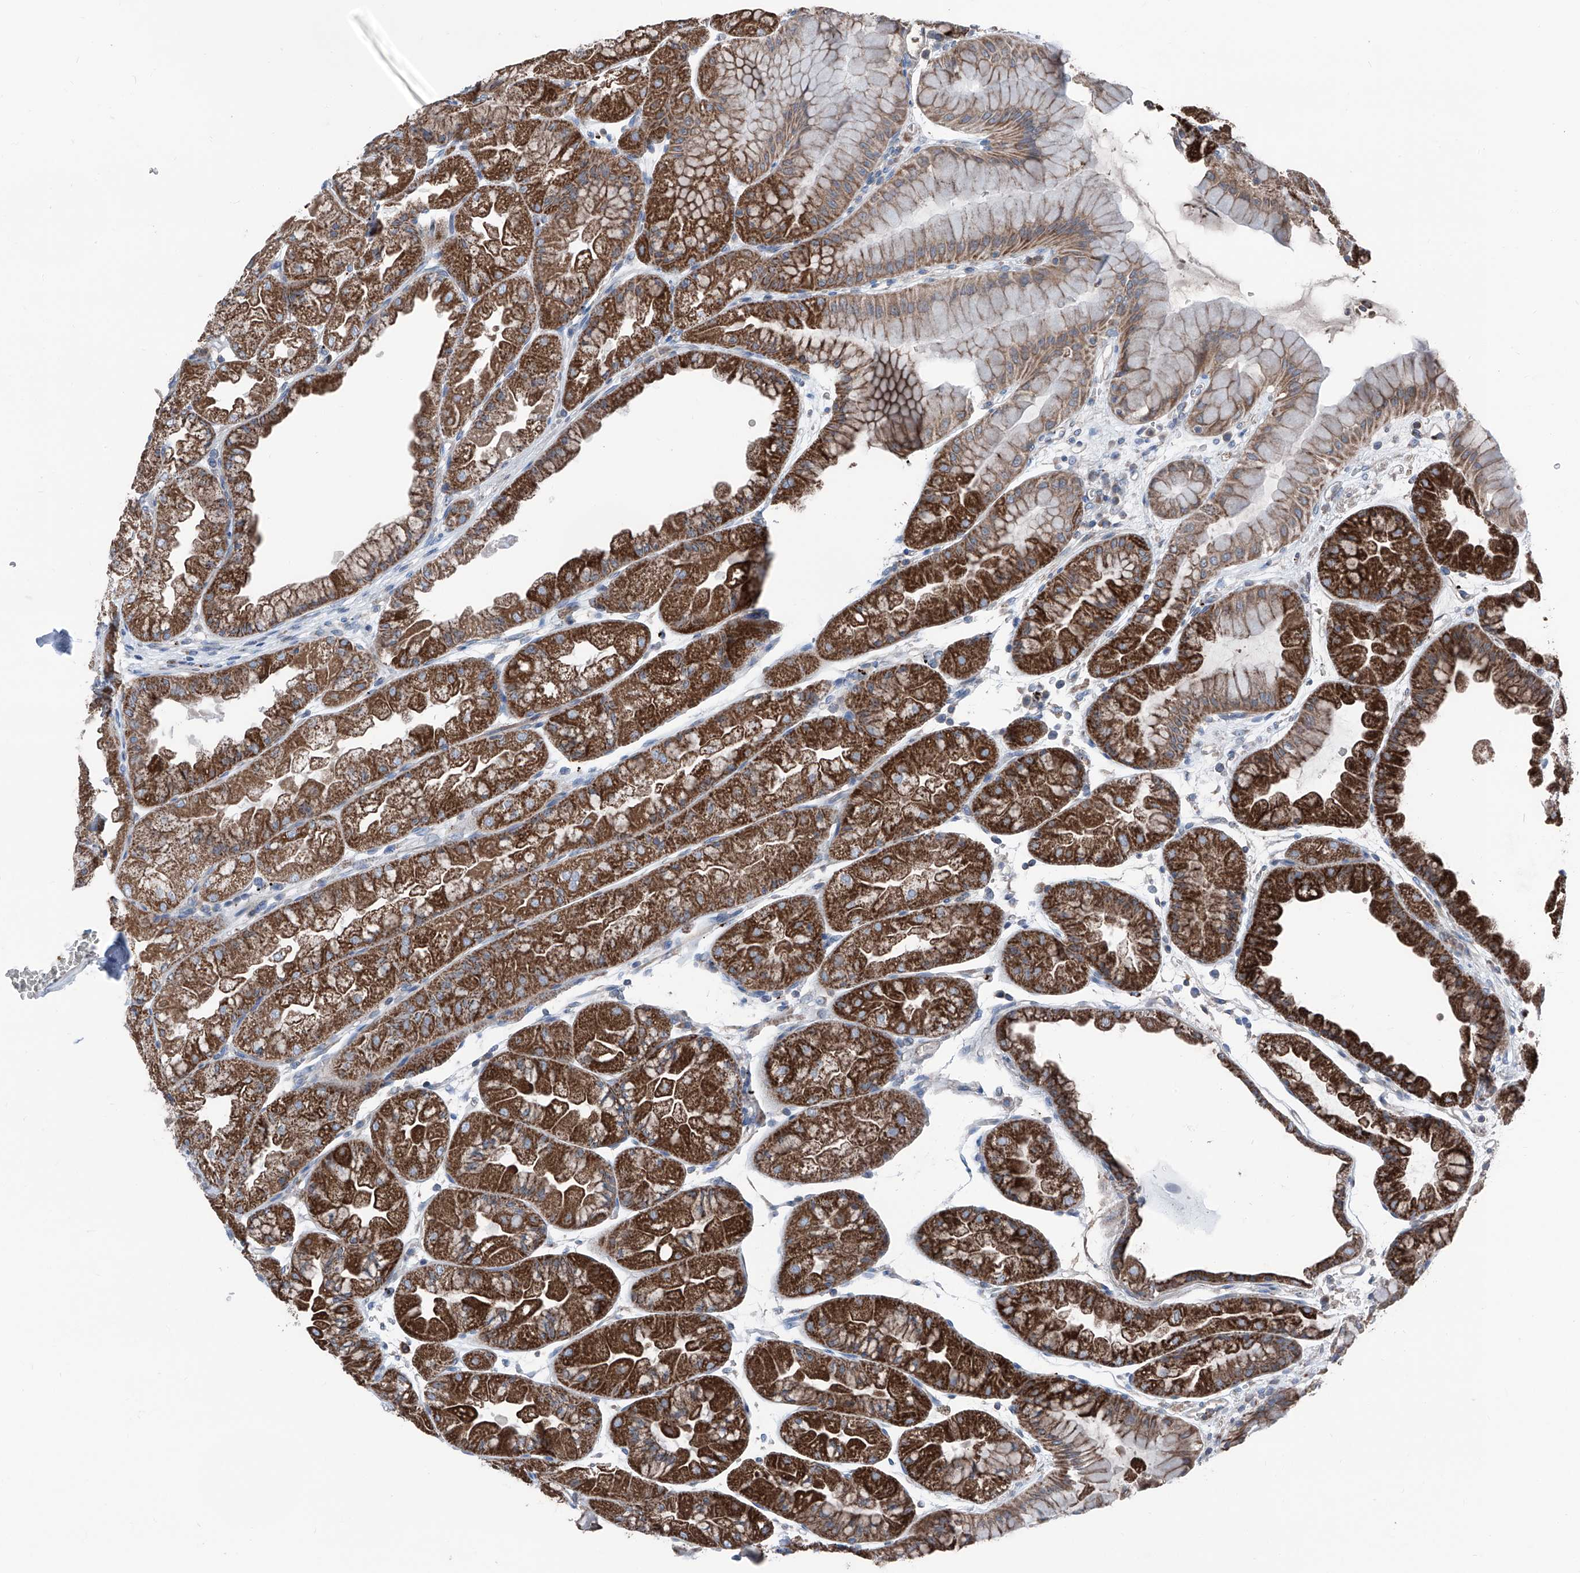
{"staining": {"intensity": "strong", "quantity": ">75%", "location": "cytoplasmic/membranous"}, "tissue": "stomach", "cell_type": "Glandular cells", "image_type": "normal", "snomed": [{"axis": "morphology", "description": "Normal tissue, NOS"}, {"axis": "topography", "description": "Stomach, upper"}], "caption": "Benign stomach exhibits strong cytoplasmic/membranous staining in about >75% of glandular cells.", "gene": "GPAT3", "patient": {"sex": "male", "age": 47}}